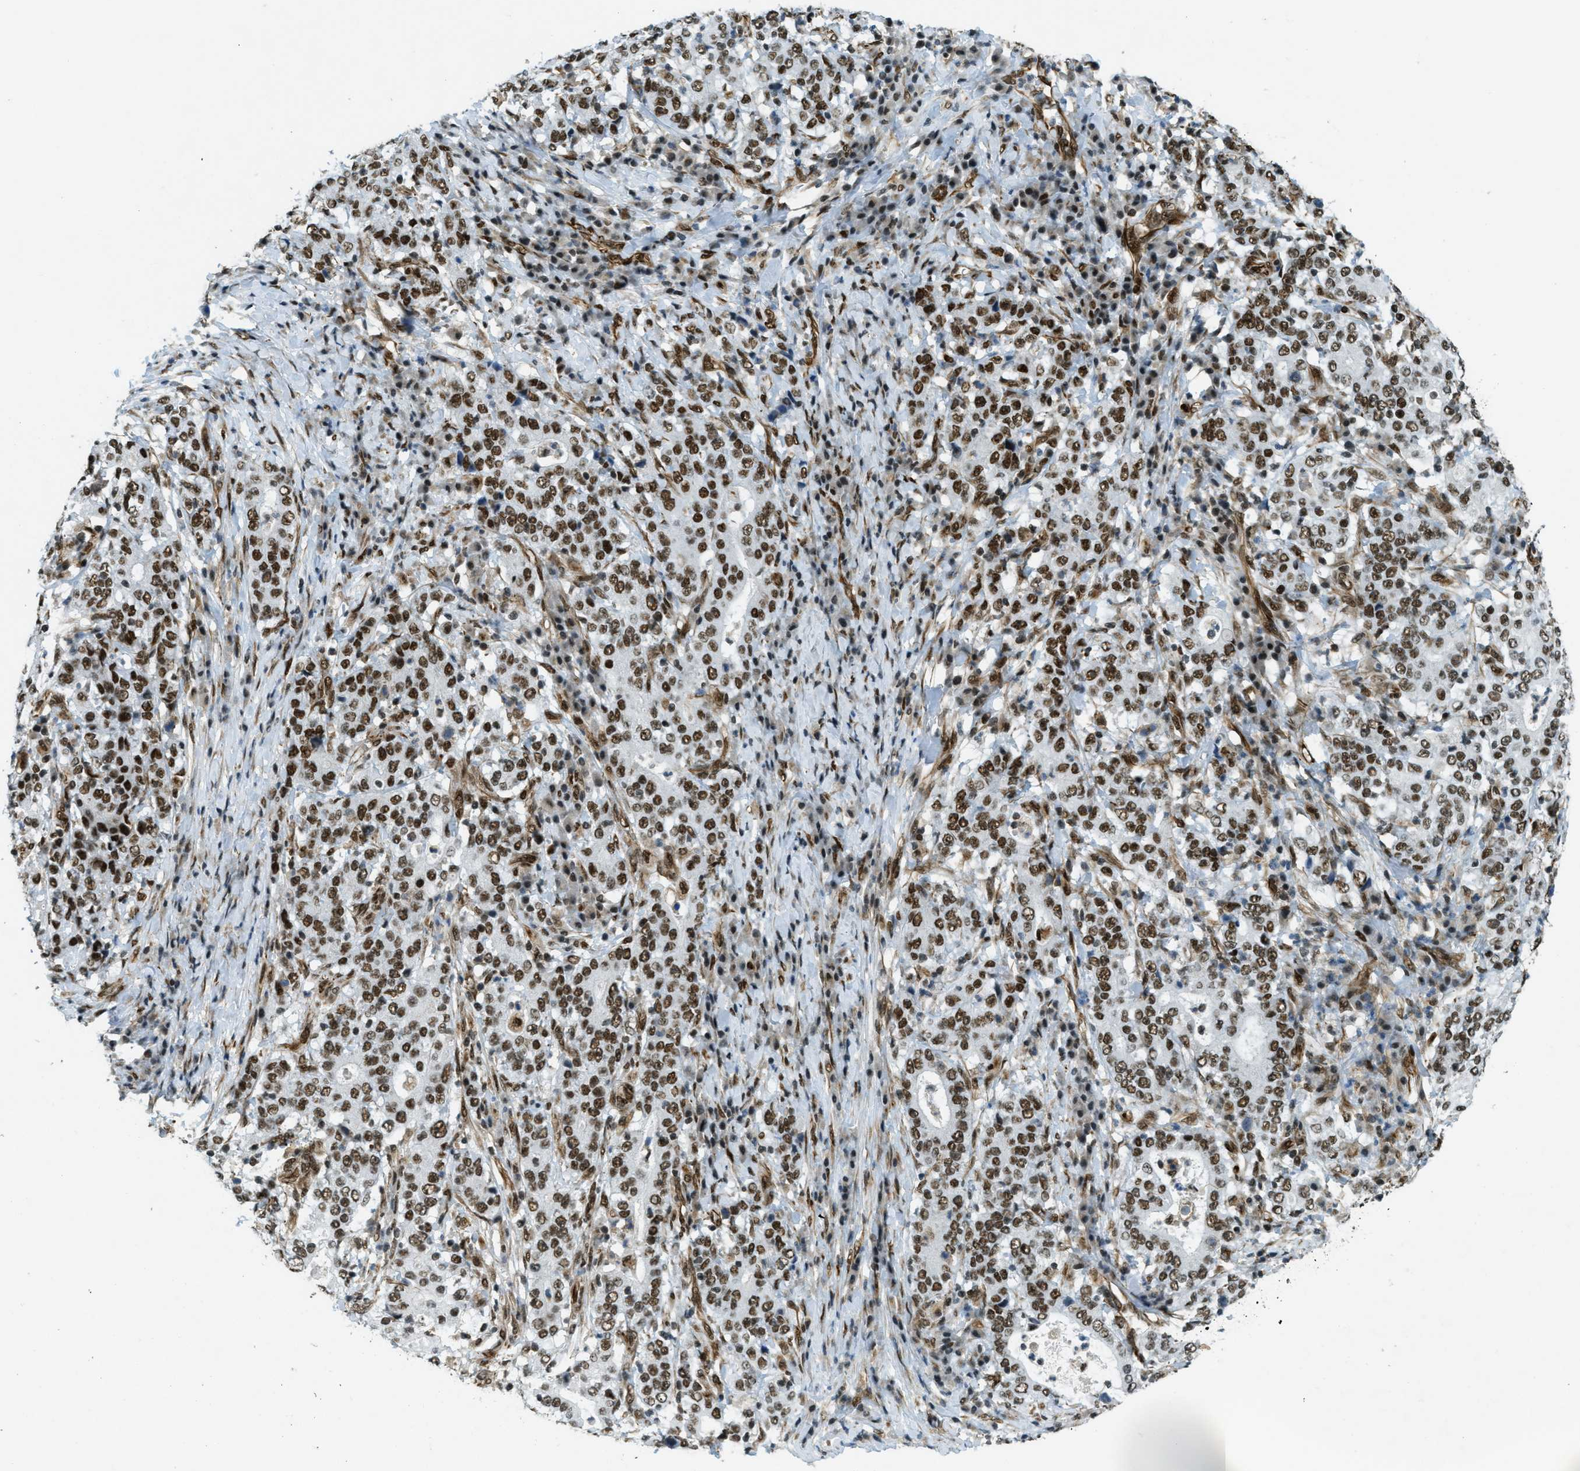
{"staining": {"intensity": "moderate", "quantity": ">75%", "location": "nuclear"}, "tissue": "stomach cancer", "cell_type": "Tumor cells", "image_type": "cancer", "snomed": [{"axis": "morphology", "description": "Normal tissue, NOS"}, {"axis": "morphology", "description": "Adenocarcinoma, NOS"}, {"axis": "topography", "description": "Stomach, upper"}, {"axis": "topography", "description": "Stomach"}], "caption": "DAB immunohistochemical staining of adenocarcinoma (stomach) exhibits moderate nuclear protein staining in approximately >75% of tumor cells.", "gene": "ZFR", "patient": {"sex": "male", "age": 59}}